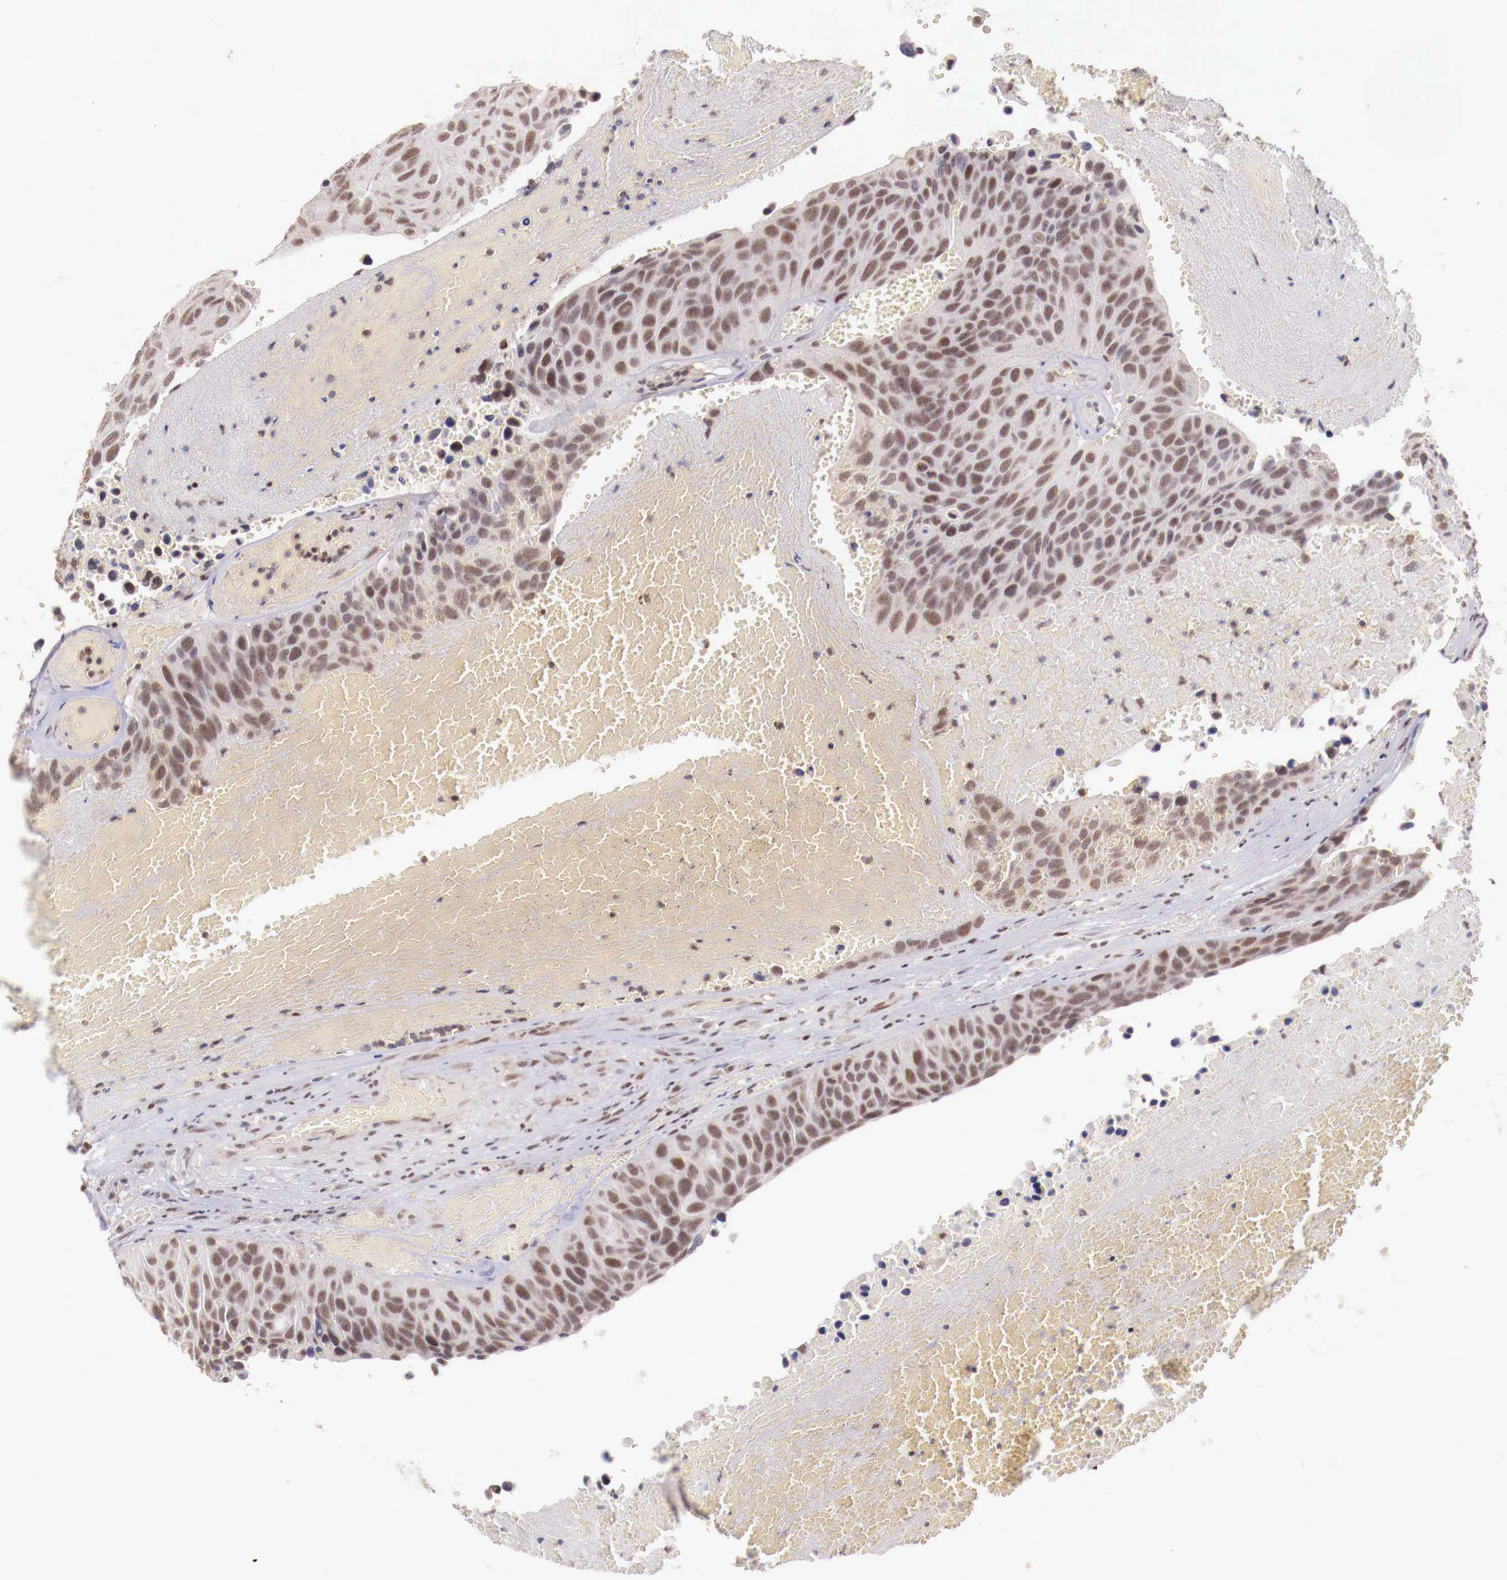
{"staining": {"intensity": "moderate", "quantity": ">75%", "location": "nuclear"}, "tissue": "urothelial cancer", "cell_type": "Tumor cells", "image_type": "cancer", "snomed": [{"axis": "morphology", "description": "Urothelial carcinoma, High grade"}, {"axis": "topography", "description": "Urinary bladder"}], "caption": "Immunohistochemistry (IHC) of high-grade urothelial carcinoma shows medium levels of moderate nuclear staining in approximately >75% of tumor cells.", "gene": "SP1", "patient": {"sex": "male", "age": 66}}